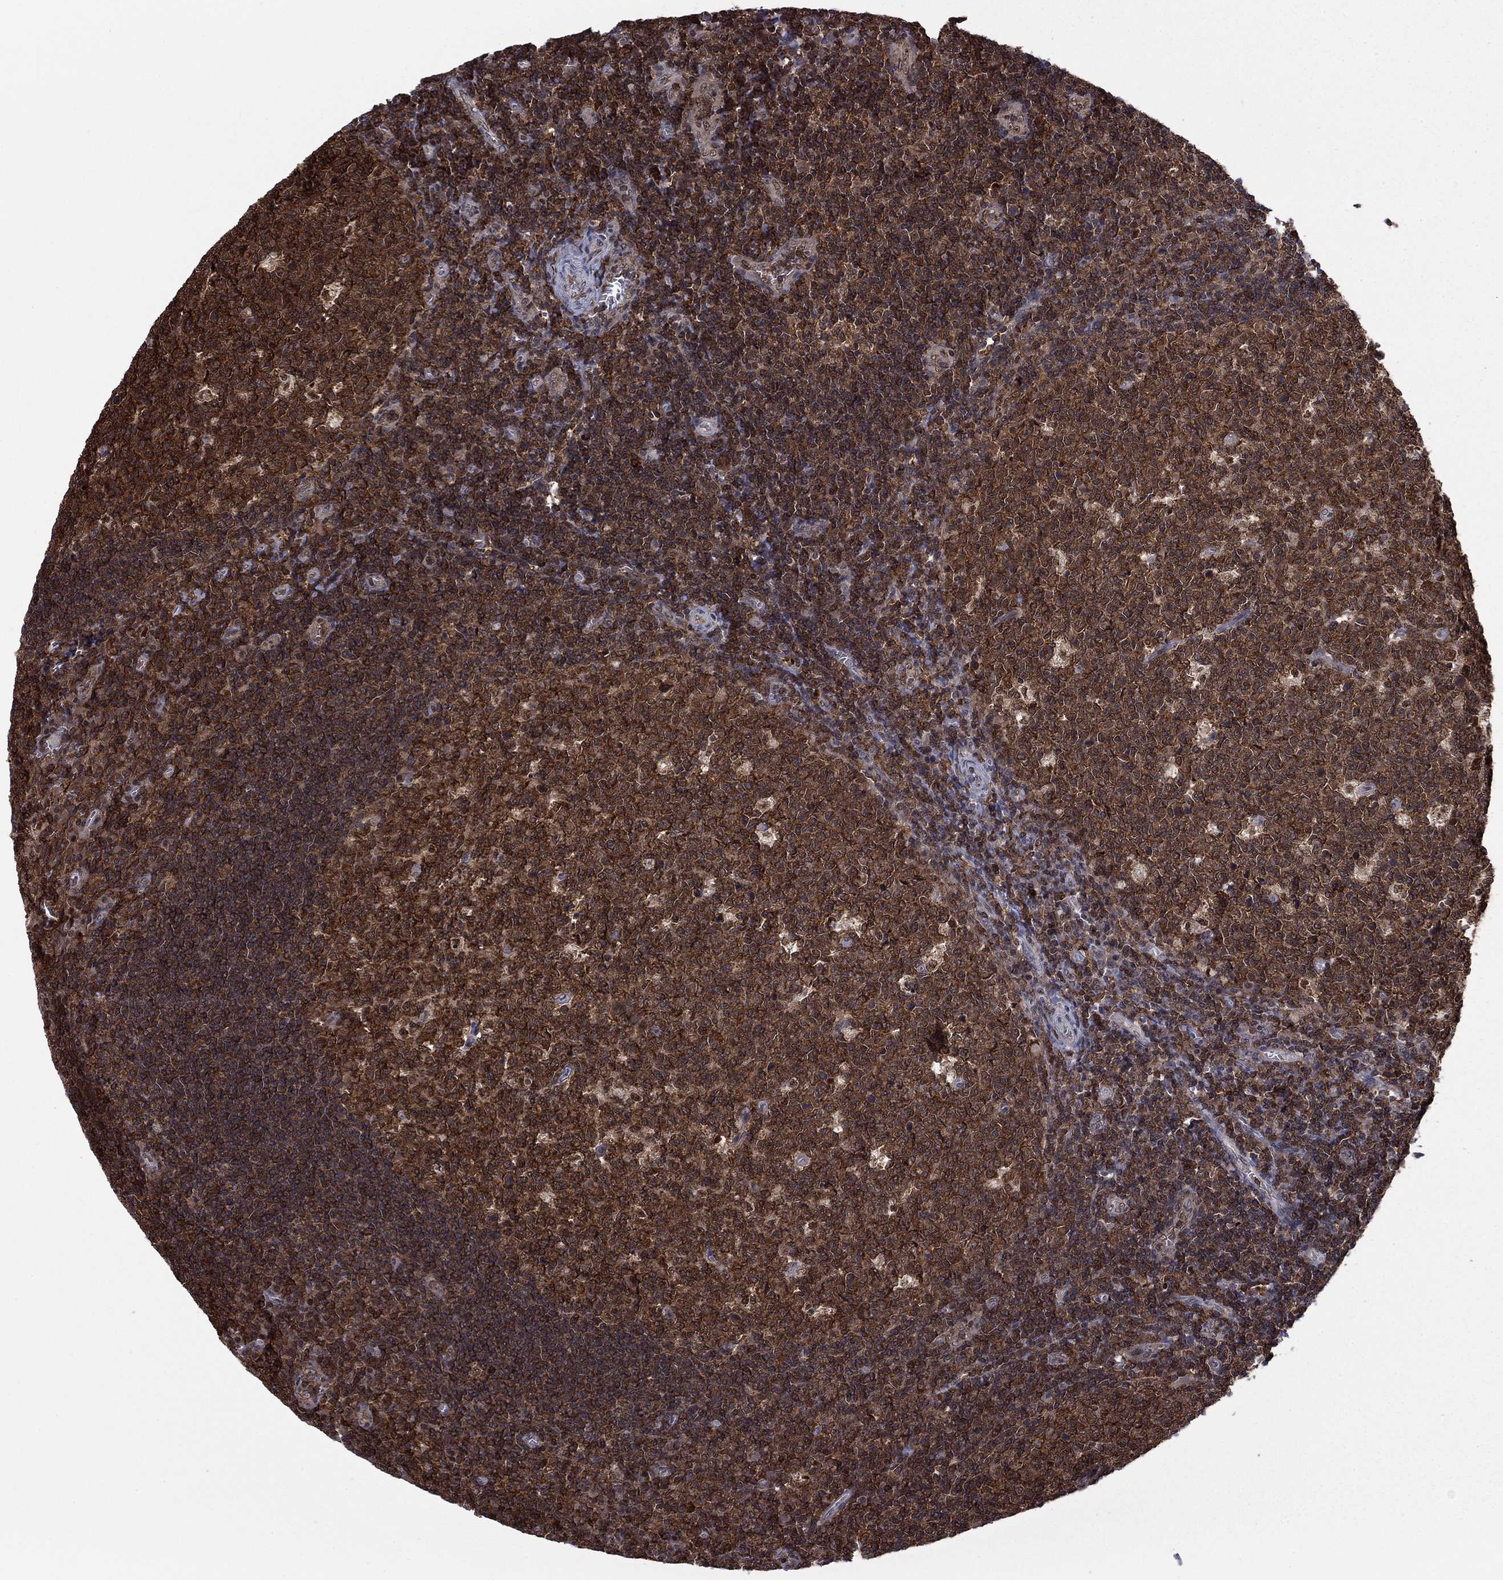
{"staining": {"intensity": "moderate", "quantity": ">75%", "location": "cytoplasmic/membranous"}, "tissue": "tonsil", "cell_type": "Germinal center cells", "image_type": "normal", "snomed": [{"axis": "morphology", "description": "Normal tissue, NOS"}, {"axis": "topography", "description": "Tonsil"}], "caption": "Protein expression analysis of normal human tonsil reveals moderate cytoplasmic/membranous expression in approximately >75% of germinal center cells.", "gene": "PSMD2", "patient": {"sex": "female", "age": 13}}